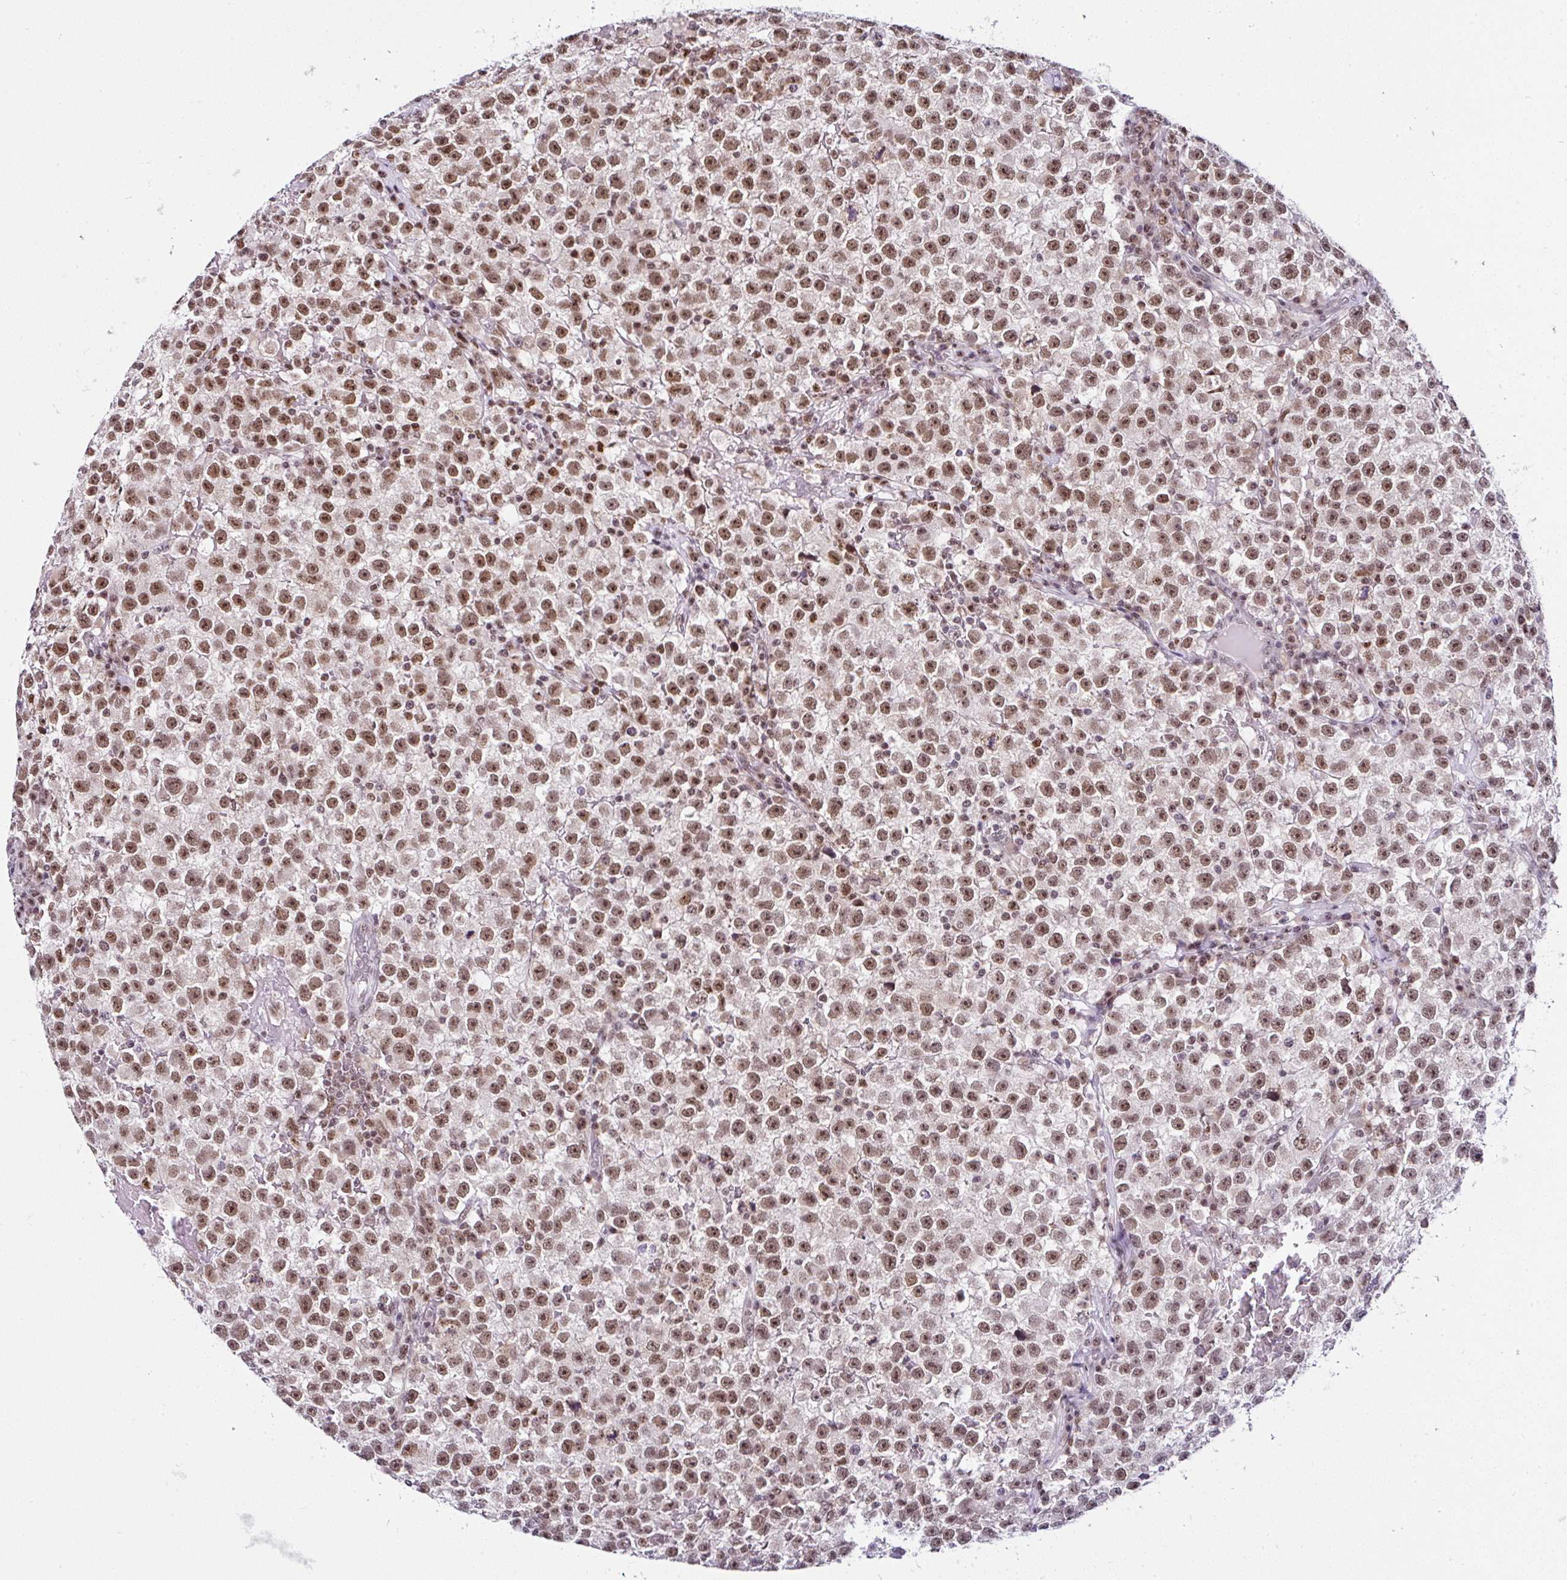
{"staining": {"intensity": "moderate", "quantity": ">75%", "location": "nuclear"}, "tissue": "testis cancer", "cell_type": "Tumor cells", "image_type": "cancer", "snomed": [{"axis": "morphology", "description": "Seminoma, NOS"}, {"axis": "topography", "description": "Testis"}], "caption": "A photomicrograph showing moderate nuclear staining in about >75% of tumor cells in testis cancer (seminoma), as visualized by brown immunohistochemical staining.", "gene": "PTPN2", "patient": {"sex": "male", "age": 22}}